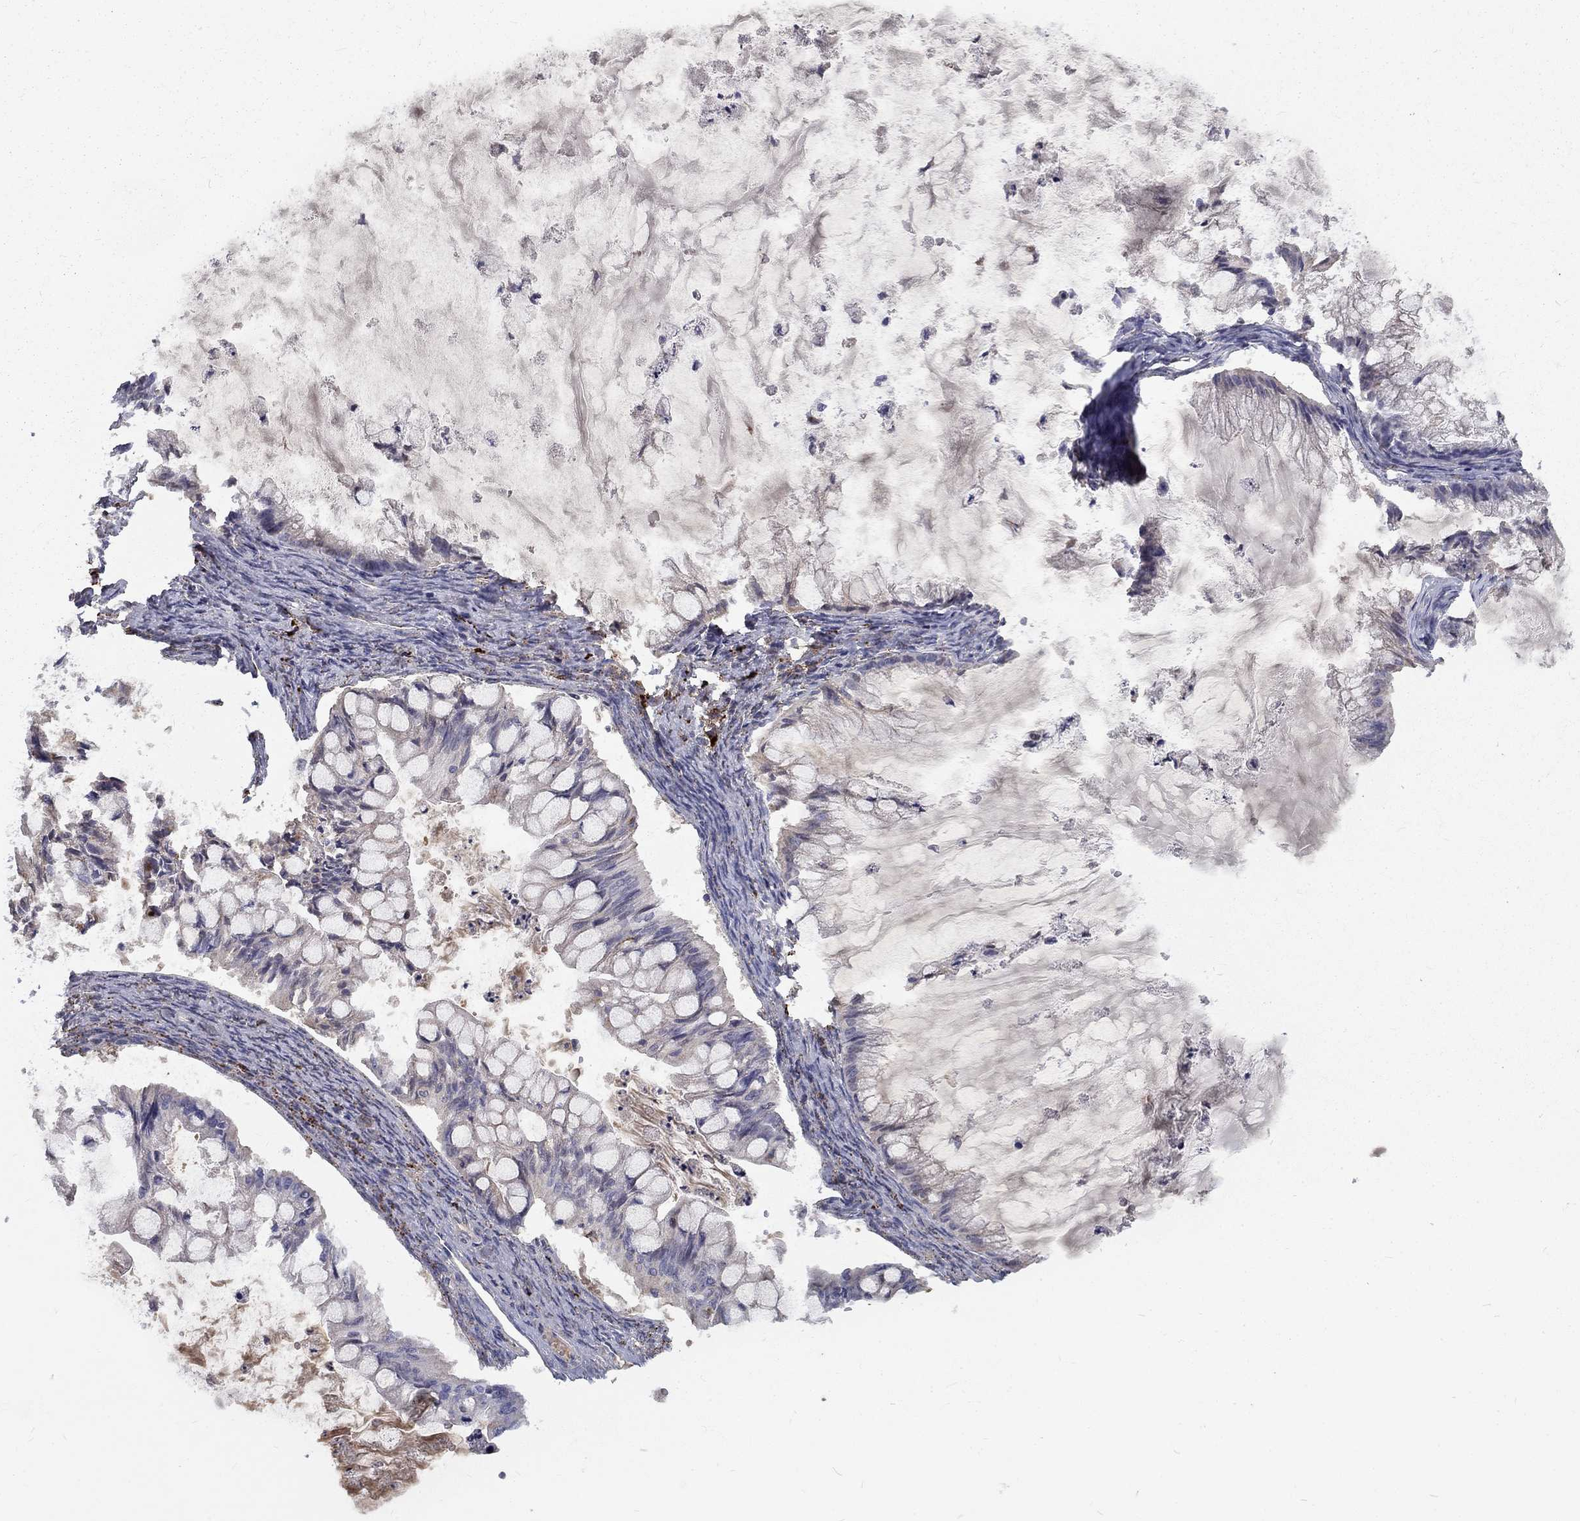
{"staining": {"intensity": "negative", "quantity": "none", "location": "none"}, "tissue": "ovarian cancer", "cell_type": "Tumor cells", "image_type": "cancer", "snomed": [{"axis": "morphology", "description": "Cystadenocarcinoma, mucinous, NOS"}, {"axis": "topography", "description": "Ovary"}], "caption": "Tumor cells are negative for protein expression in human ovarian cancer.", "gene": "EPDR1", "patient": {"sex": "female", "age": 57}}